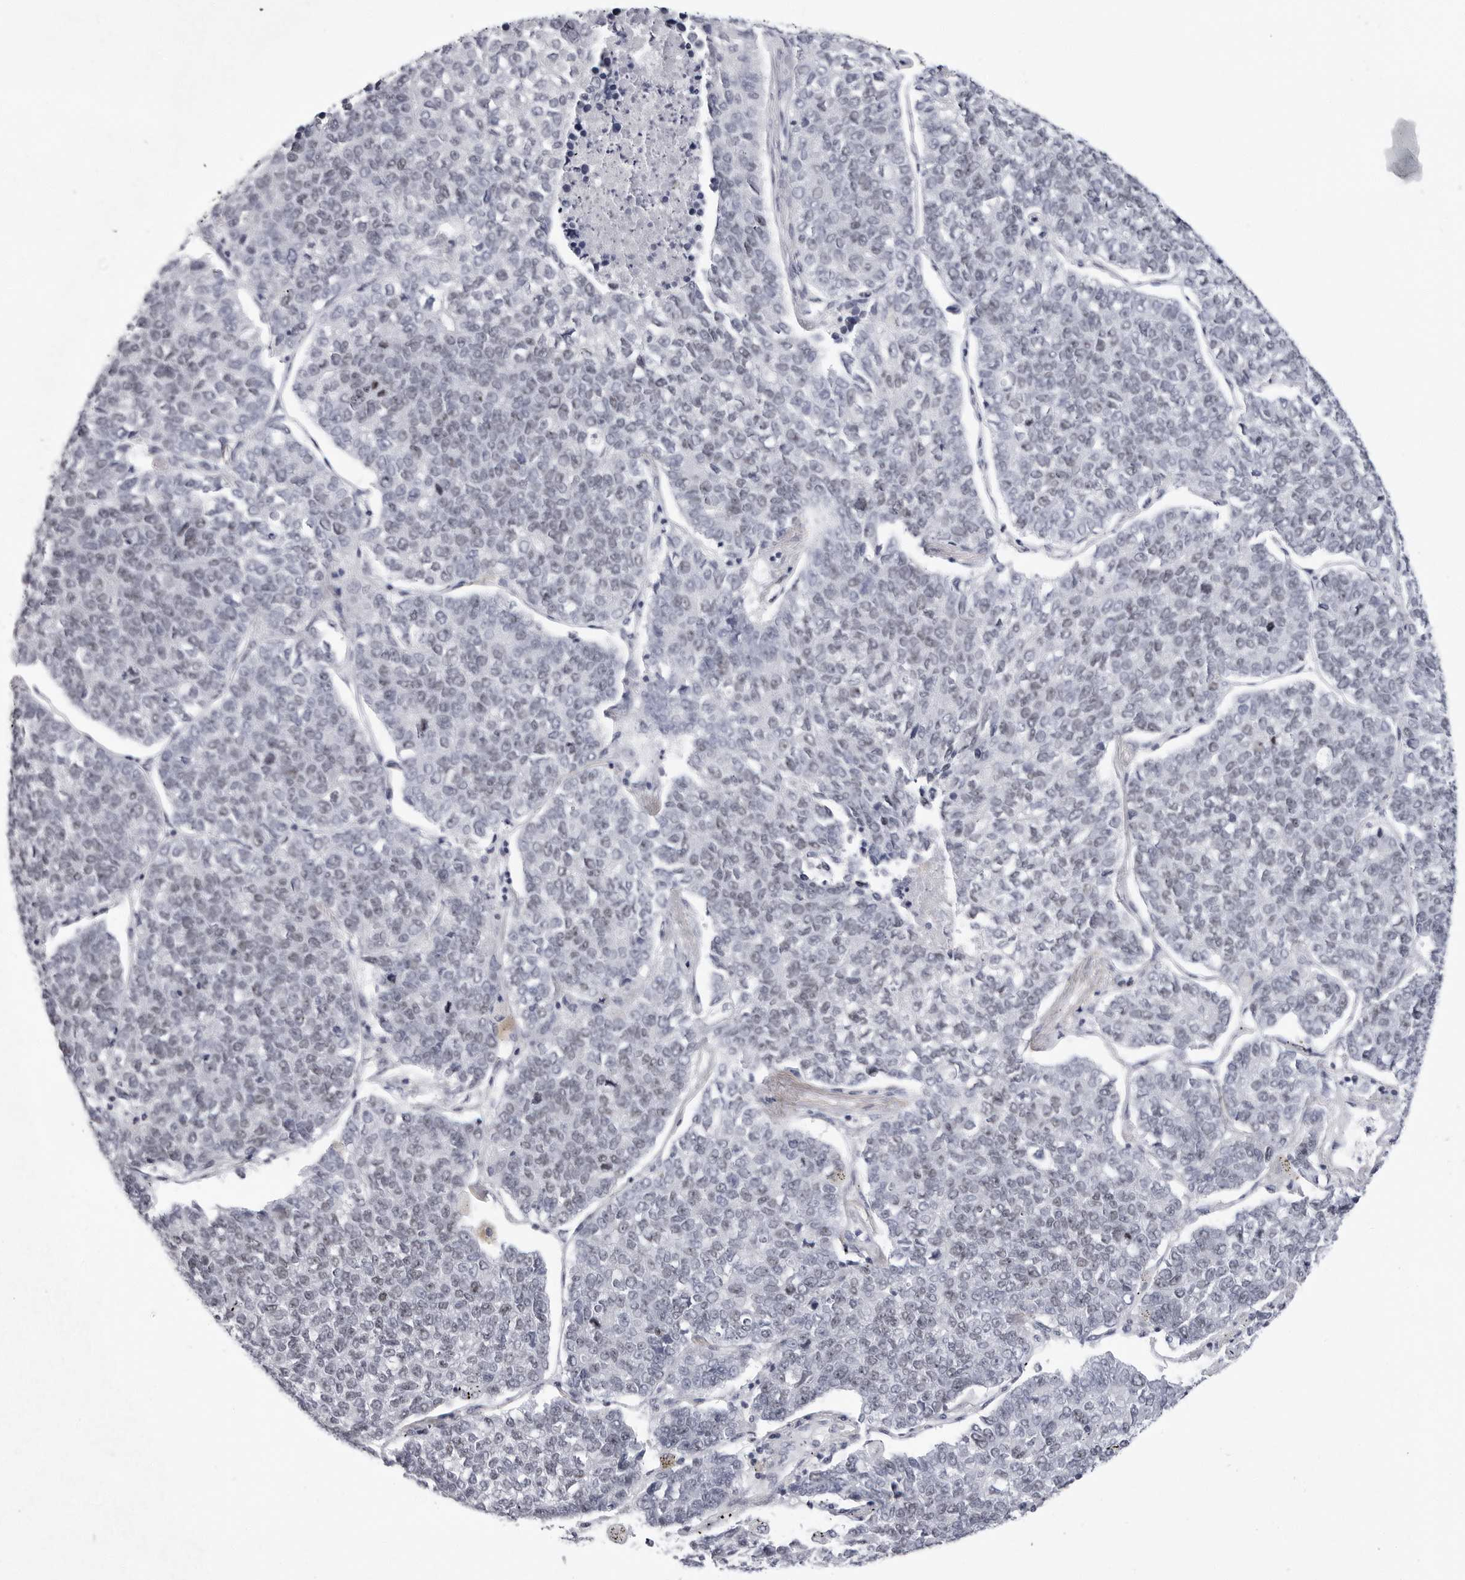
{"staining": {"intensity": "weak", "quantity": "<25%", "location": "nuclear"}, "tissue": "lung cancer", "cell_type": "Tumor cells", "image_type": "cancer", "snomed": [{"axis": "morphology", "description": "Adenocarcinoma, NOS"}, {"axis": "topography", "description": "Lung"}], "caption": "Tumor cells are negative for brown protein staining in lung adenocarcinoma. (DAB immunohistochemistry with hematoxylin counter stain).", "gene": "VEZF1", "patient": {"sex": "male", "age": 49}}